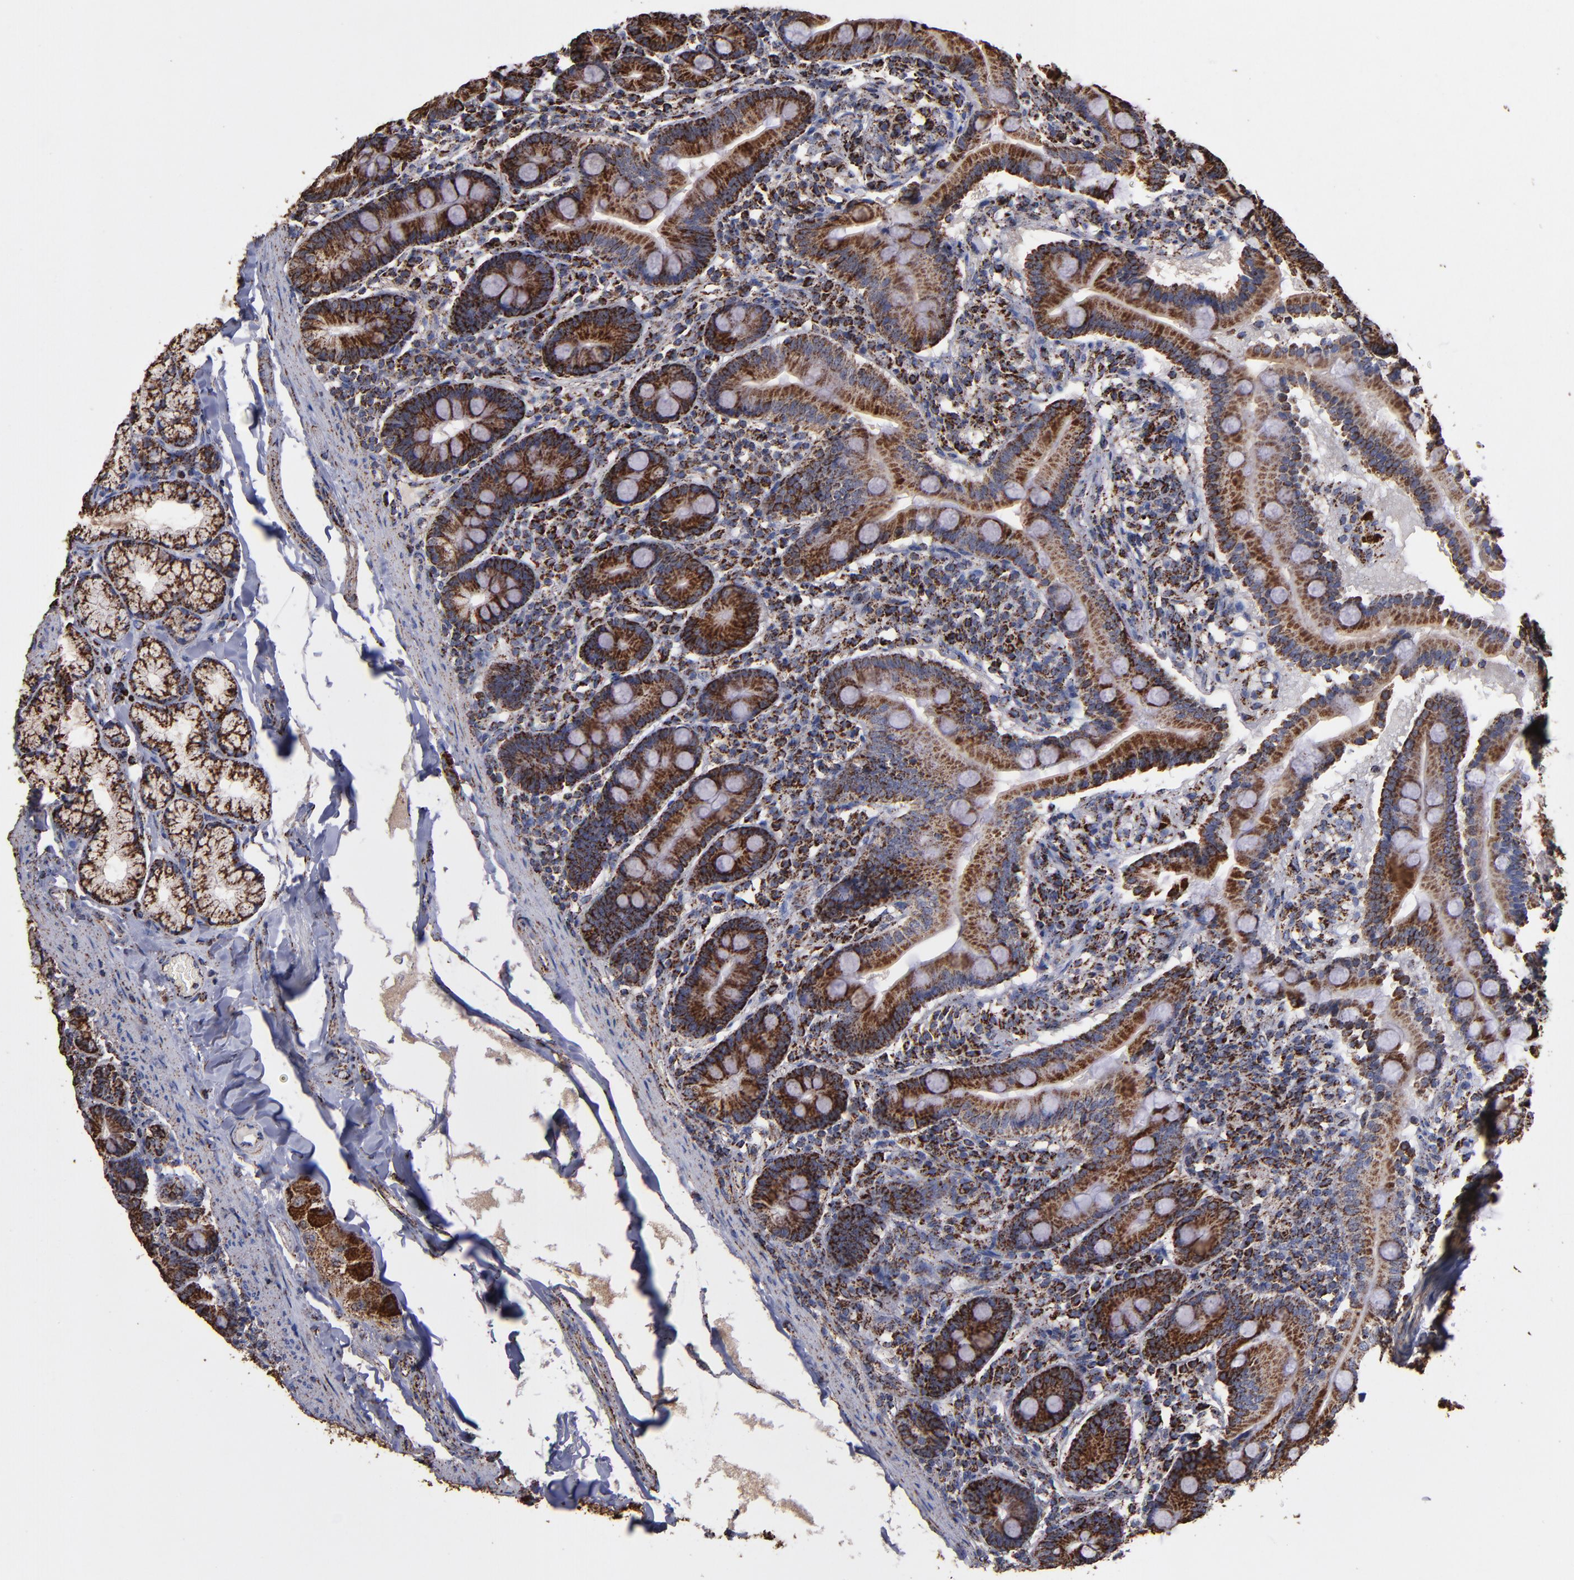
{"staining": {"intensity": "strong", "quantity": ">75%", "location": "cytoplasmic/membranous"}, "tissue": "duodenum", "cell_type": "Glandular cells", "image_type": "normal", "snomed": [{"axis": "morphology", "description": "Normal tissue, NOS"}, {"axis": "topography", "description": "Duodenum"}], "caption": "Immunohistochemical staining of benign duodenum demonstrates >75% levels of strong cytoplasmic/membranous protein staining in about >75% of glandular cells. (DAB (3,3'-diaminobenzidine) = brown stain, brightfield microscopy at high magnification).", "gene": "SOD2", "patient": {"sex": "male", "age": 50}}